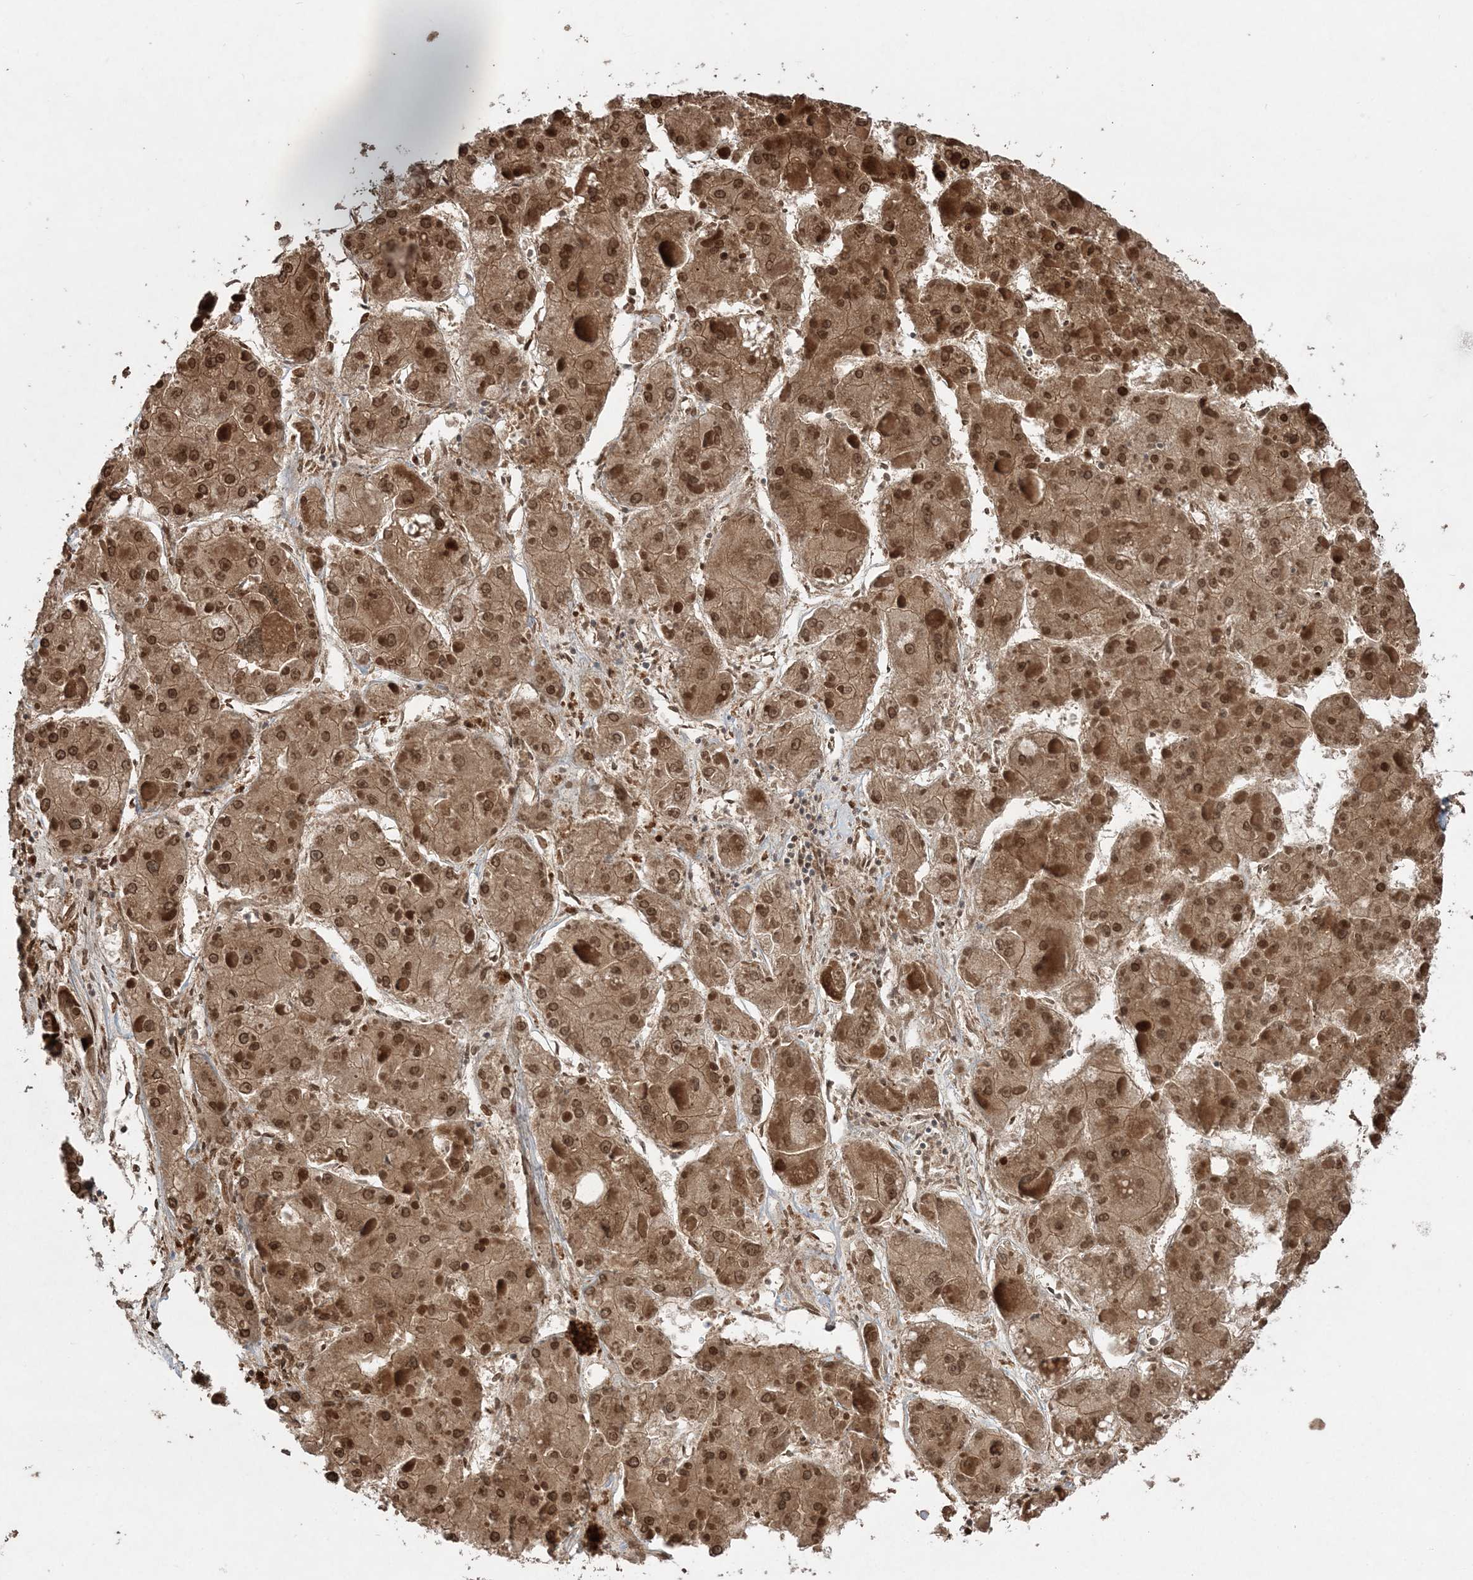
{"staining": {"intensity": "moderate", "quantity": ">75%", "location": "cytoplasmic/membranous,nuclear"}, "tissue": "liver cancer", "cell_type": "Tumor cells", "image_type": "cancer", "snomed": [{"axis": "morphology", "description": "Carcinoma, Hepatocellular, NOS"}, {"axis": "topography", "description": "Liver"}], "caption": "Brown immunohistochemical staining in human liver cancer (hepatocellular carcinoma) exhibits moderate cytoplasmic/membranous and nuclear staining in about >75% of tumor cells. The staining was performed using DAB, with brown indicating positive protein expression. Nuclei are stained blue with hematoxylin.", "gene": "ETAA1", "patient": {"sex": "female", "age": 73}}